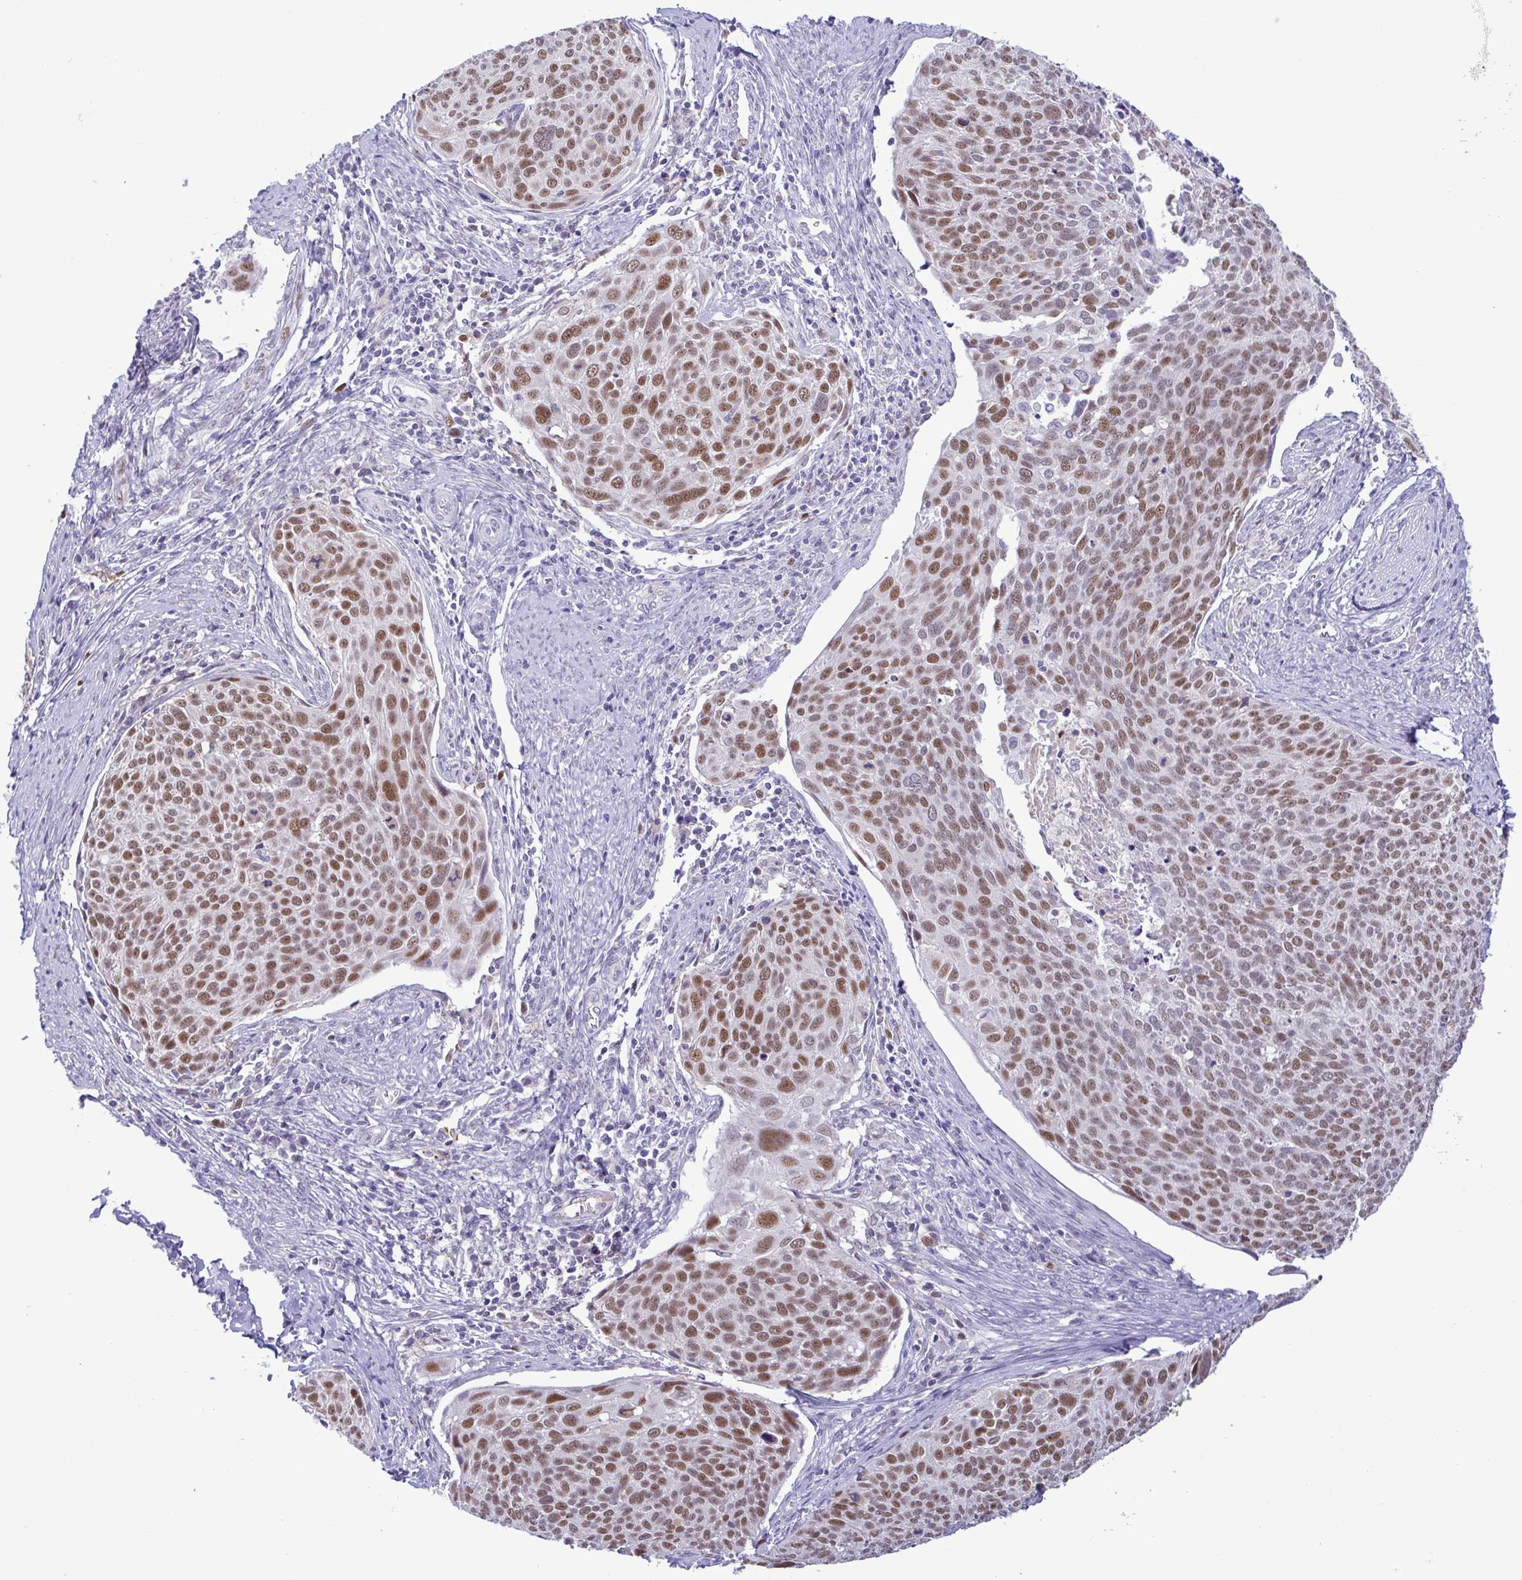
{"staining": {"intensity": "moderate", "quantity": ">75%", "location": "nuclear"}, "tissue": "cervical cancer", "cell_type": "Tumor cells", "image_type": "cancer", "snomed": [{"axis": "morphology", "description": "Squamous cell carcinoma, NOS"}, {"axis": "topography", "description": "Cervix"}], "caption": "A histopathology image of cervical cancer stained for a protein shows moderate nuclear brown staining in tumor cells. (Brightfield microscopy of DAB IHC at high magnification).", "gene": "TIPIN", "patient": {"sex": "female", "age": 39}}